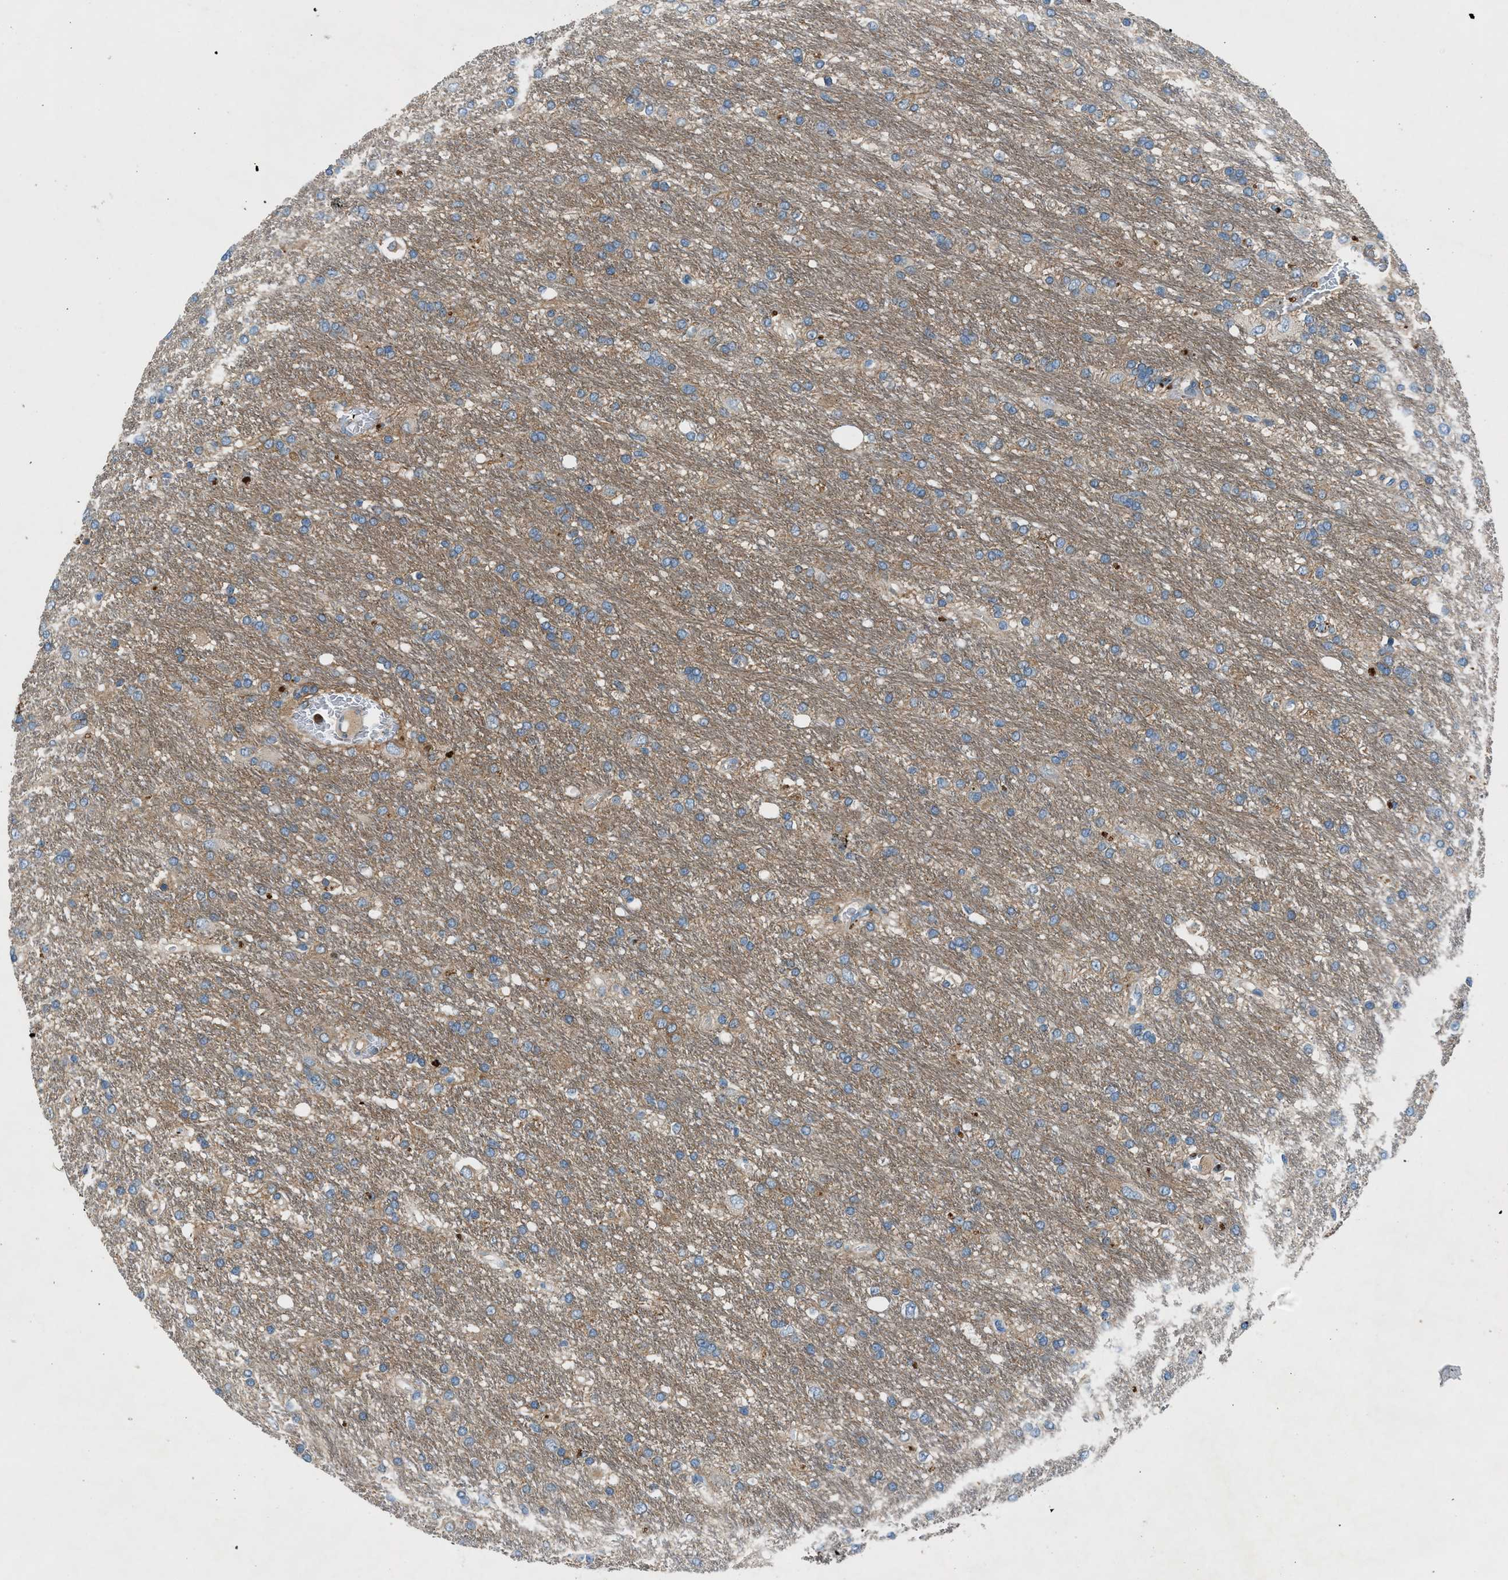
{"staining": {"intensity": "weak", "quantity": "25%-75%", "location": "cytoplasmic/membranous"}, "tissue": "glioma", "cell_type": "Tumor cells", "image_type": "cancer", "snomed": [{"axis": "morphology", "description": "Glioma, malignant, Low grade"}, {"axis": "topography", "description": "Brain"}], "caption": "IHC histopathology image of glioma stained for a protein (brown), which exhibits low levels of weak cytoplasmic/membranous positivity in about 25%-75% of tumor cells.", "gene": "BMP1", "patient": {"sex": "male", "age": 77}}